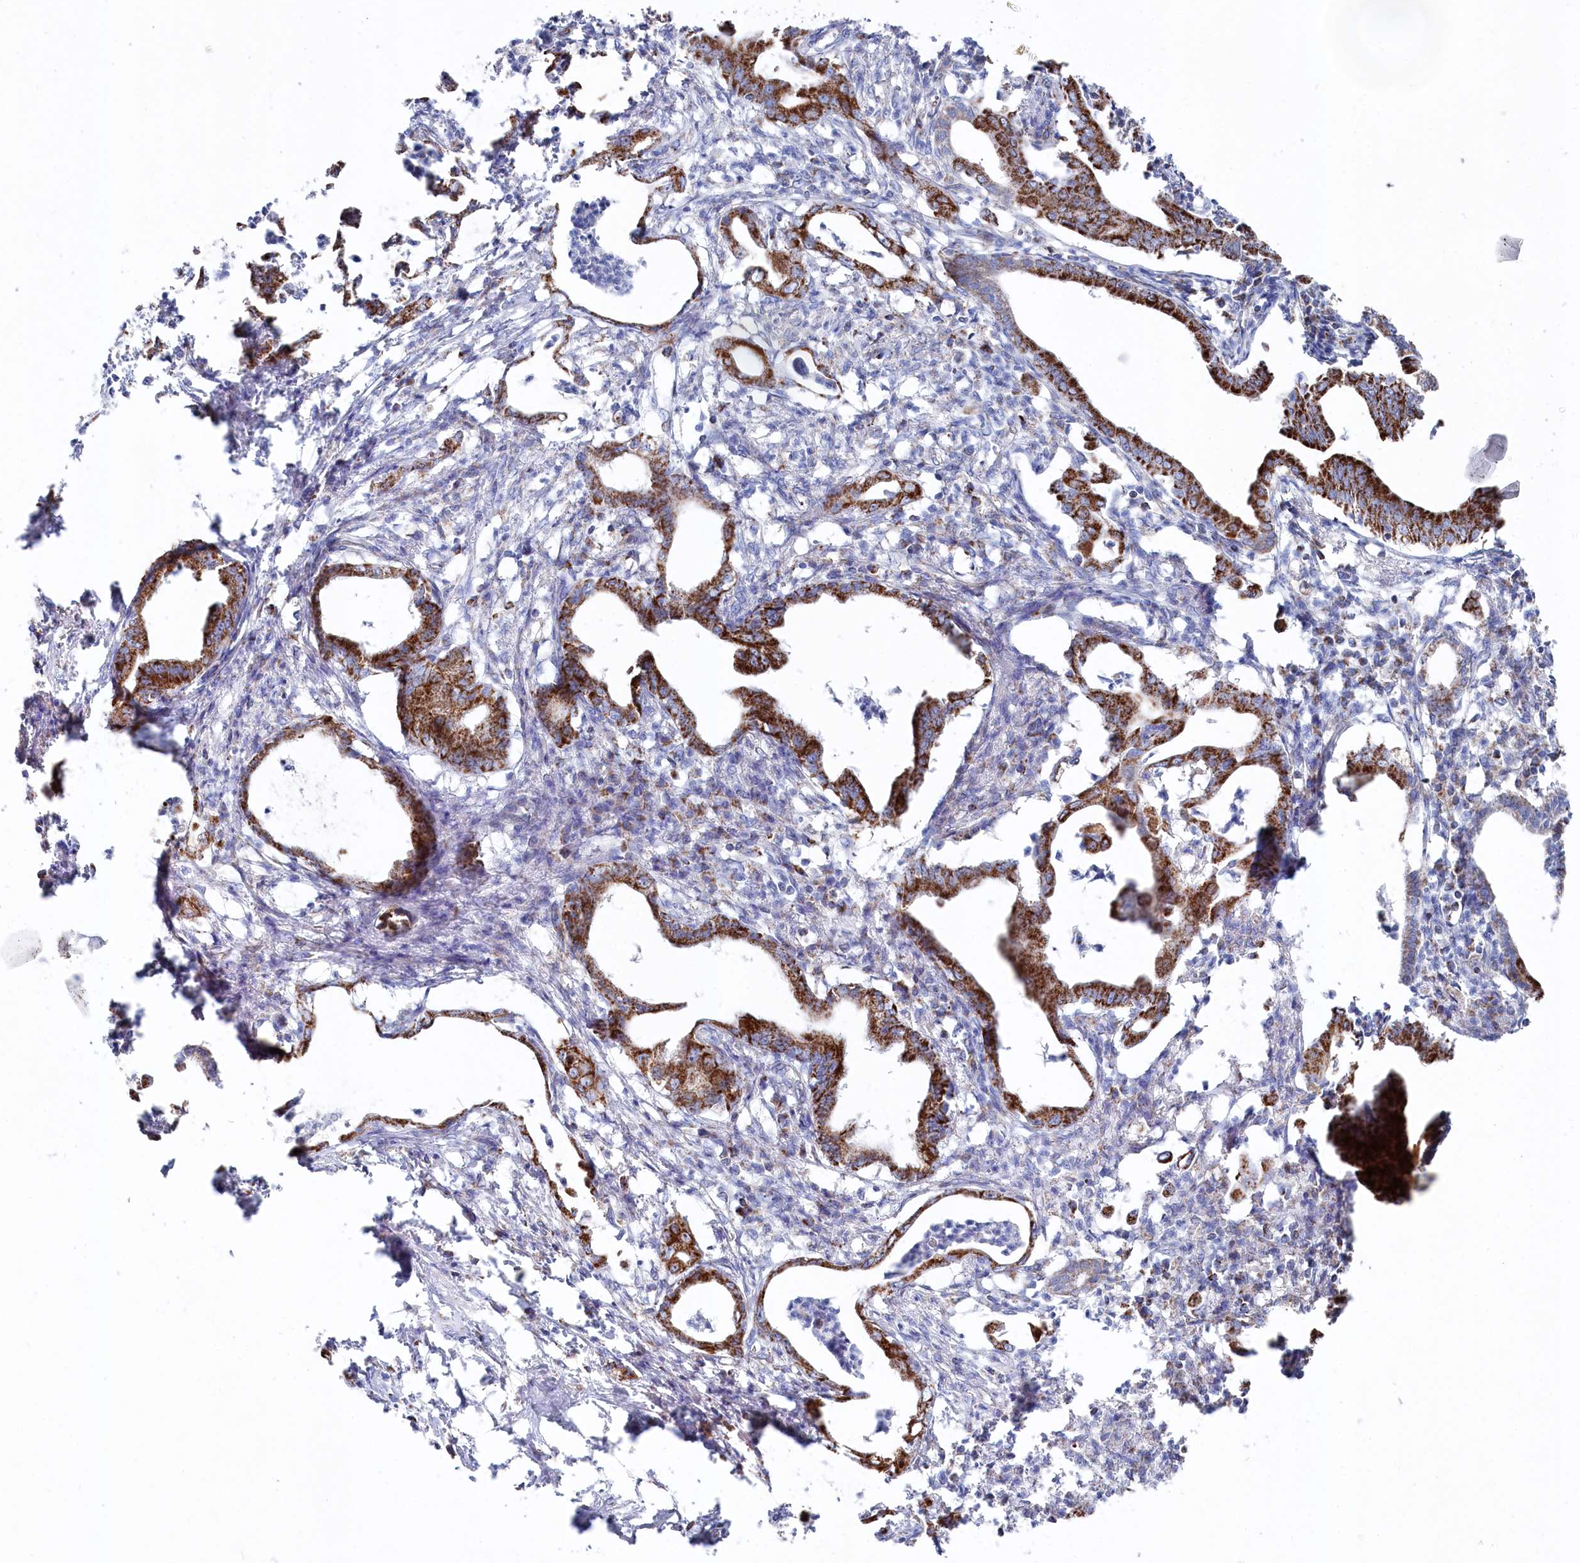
{"staining": {"intensity": "strong", "quantity": ">75%", "location": "cytoplasmic/membranous"}, "tissue": "pancreatic cancer", "cell_type": "Tumor cells", "image_type": "cancer", "snomed": [{"axis": "morphology", "description": "Adenocarcinoma, NOS"}, {"axis": "topography", "description": "Pancreas"}], "caption": "This is an image of immunohistochemistry (IHC) staining of pancreatic cancer (adenocarcinoma), which shows strong expression in the cytoplasmic/membranous of tumor cells.", "gene": "GLS2", "patient": {"sex": "female", "age": 55}}